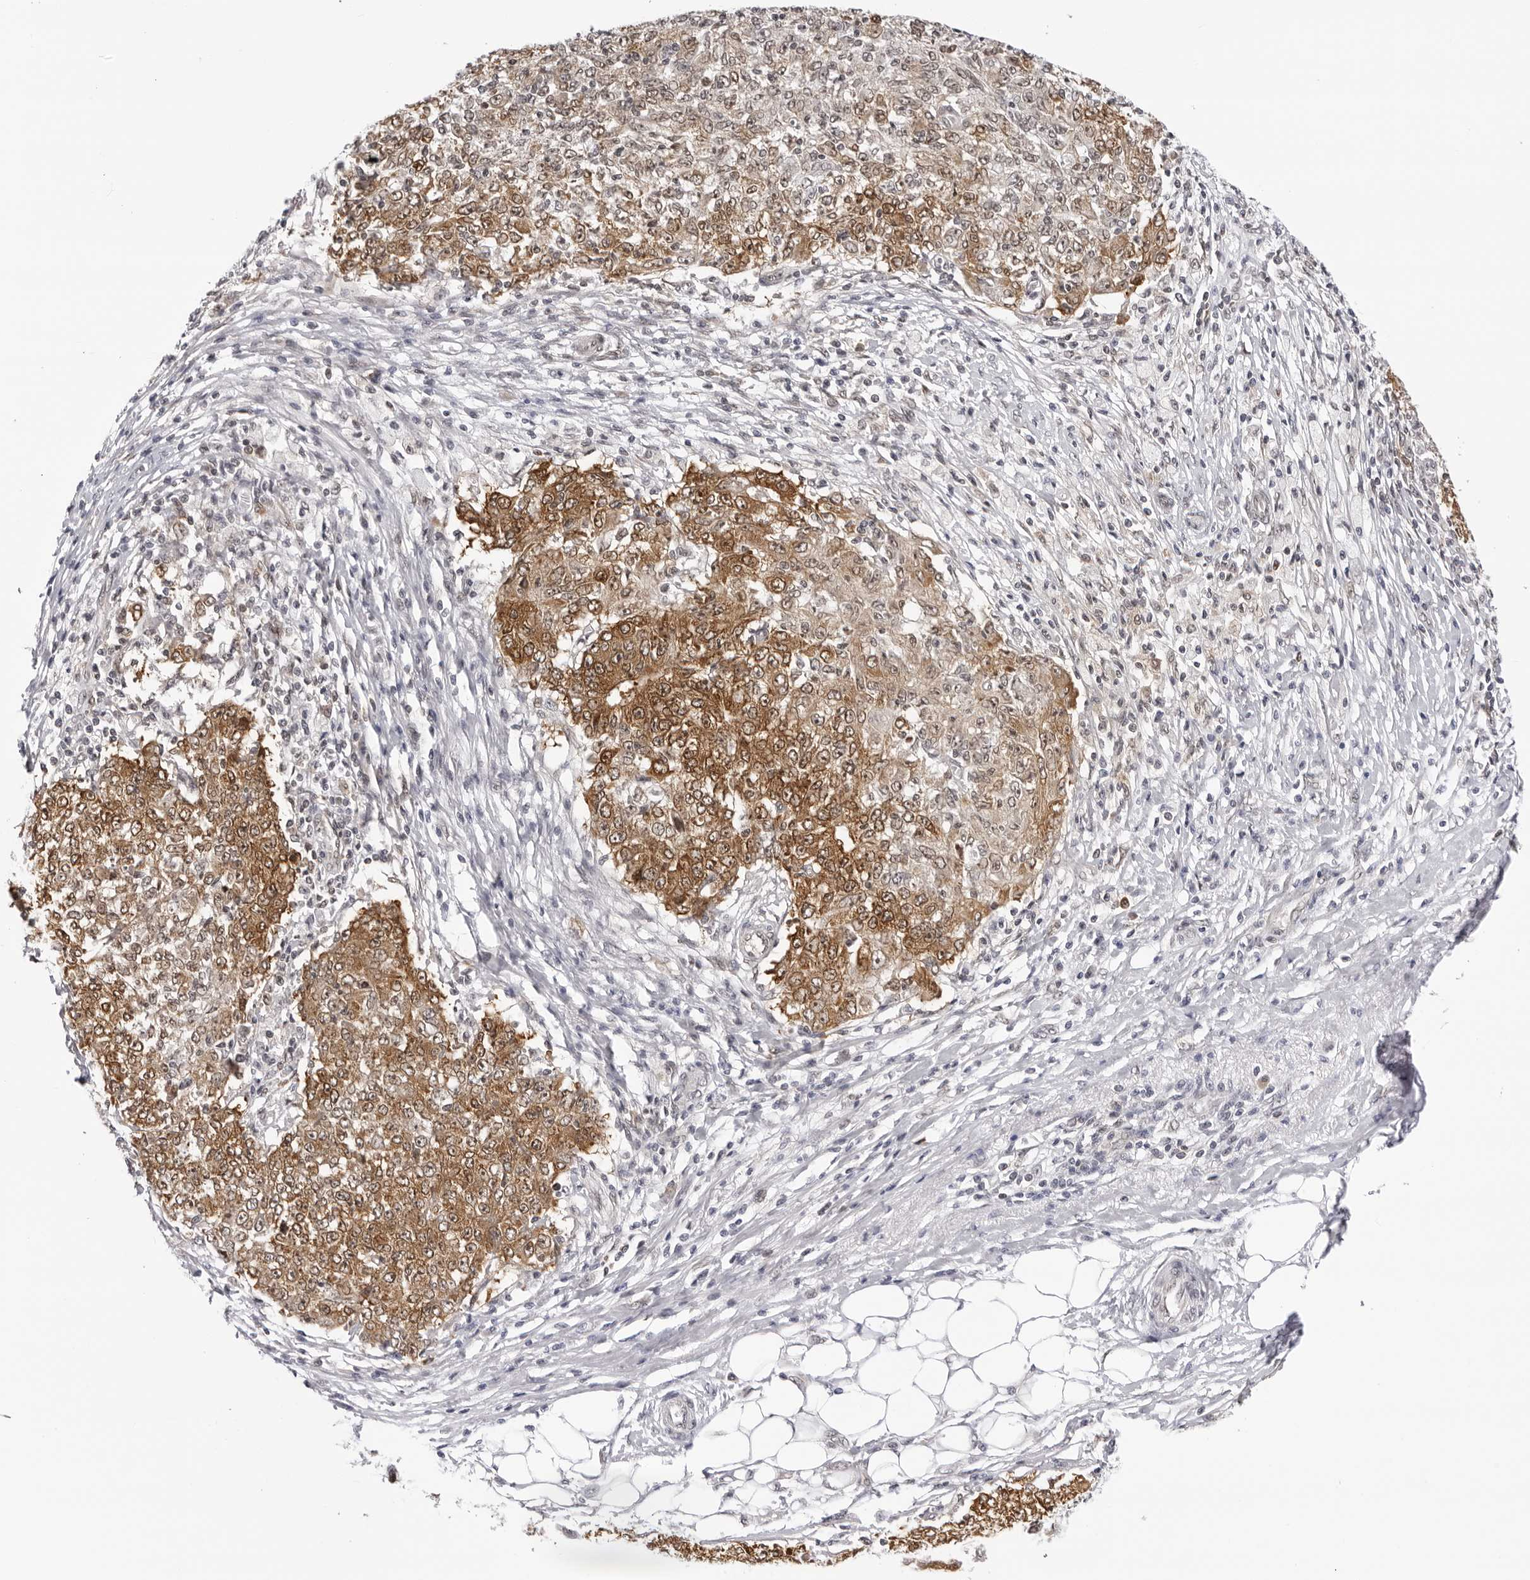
{"staining": {"intensity": "moderate", "quantity": ">75%", "location": "cytoplasmic/membranous,nuclear"}, "tissue": "ovarian cancer", "cell_type": "Tumor cells", "image_type": "cancer", "snomed": [{"axis": "morphology", "description": "Carcinoma, endometroid"}, {"axis": "topography", "description": "Ovary"}], "caption": "DAB (3,3'-diaminobenzidine) immunohistochemical staining of human ovarian endometroid carcinoma displays moderate cytoplasmic/membranous and nuclear protein staining in about >75% of tumor cells.", "gene": "WDR77", "patient": {"sex": "female", "age": 42}}